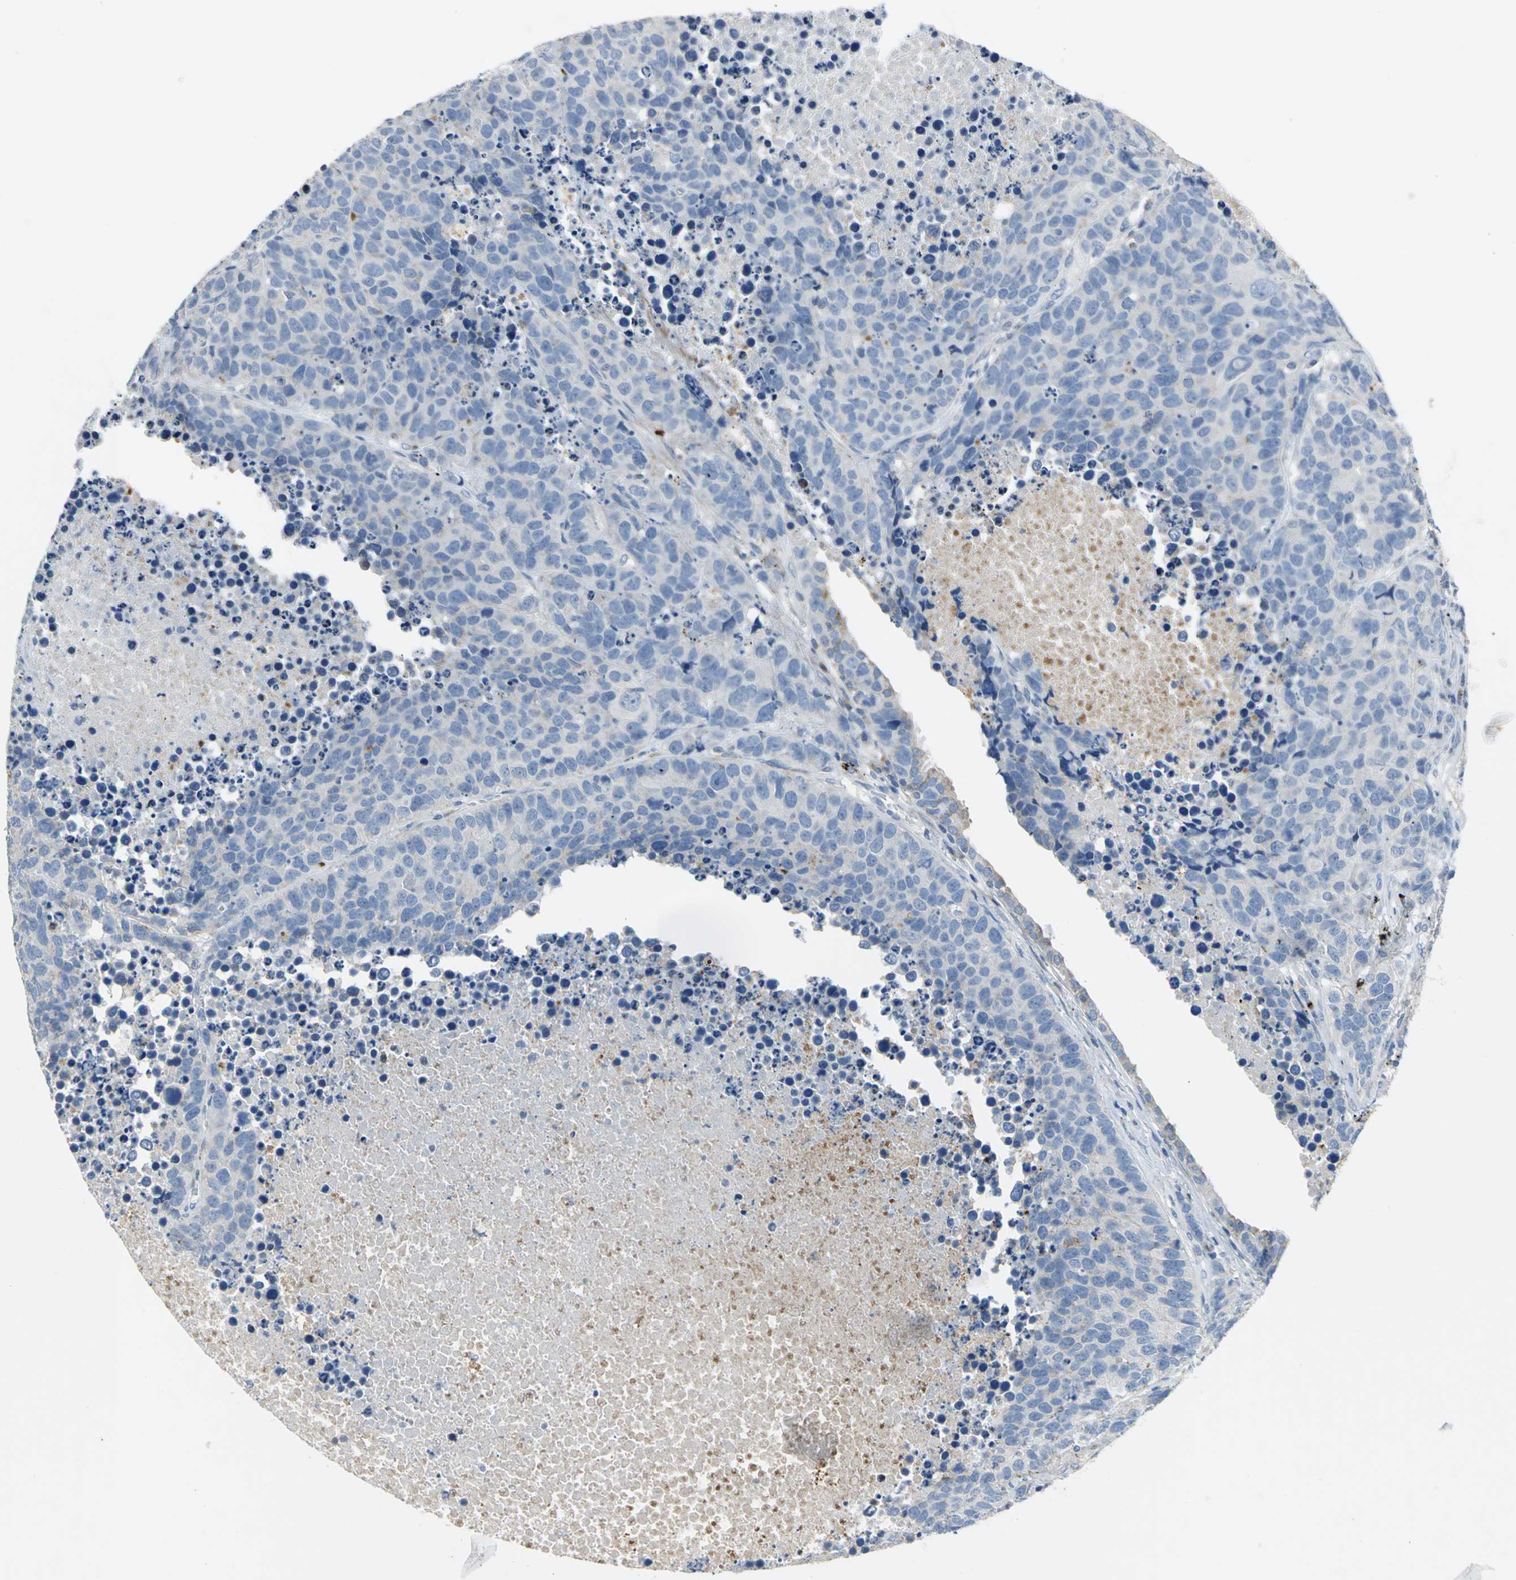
{"staining": {"intensity": "negative", "quantity": "none", "location": "none"}, "tissue": "carcinoid", "cell_type": "Tumor cells", "image_type": "cancer", "snomed": [{"axis": "morphology", "description": "Carcinoid, malignant, NOS"}, {"axis": "topography", "description": "Lung"}], "caption": "The IHC image has no significant positivity in tumor cells of carcinoid (malignant) tissue.", "gene": "SPPL2B", "patient": {"sex": "male", "age": 60}}